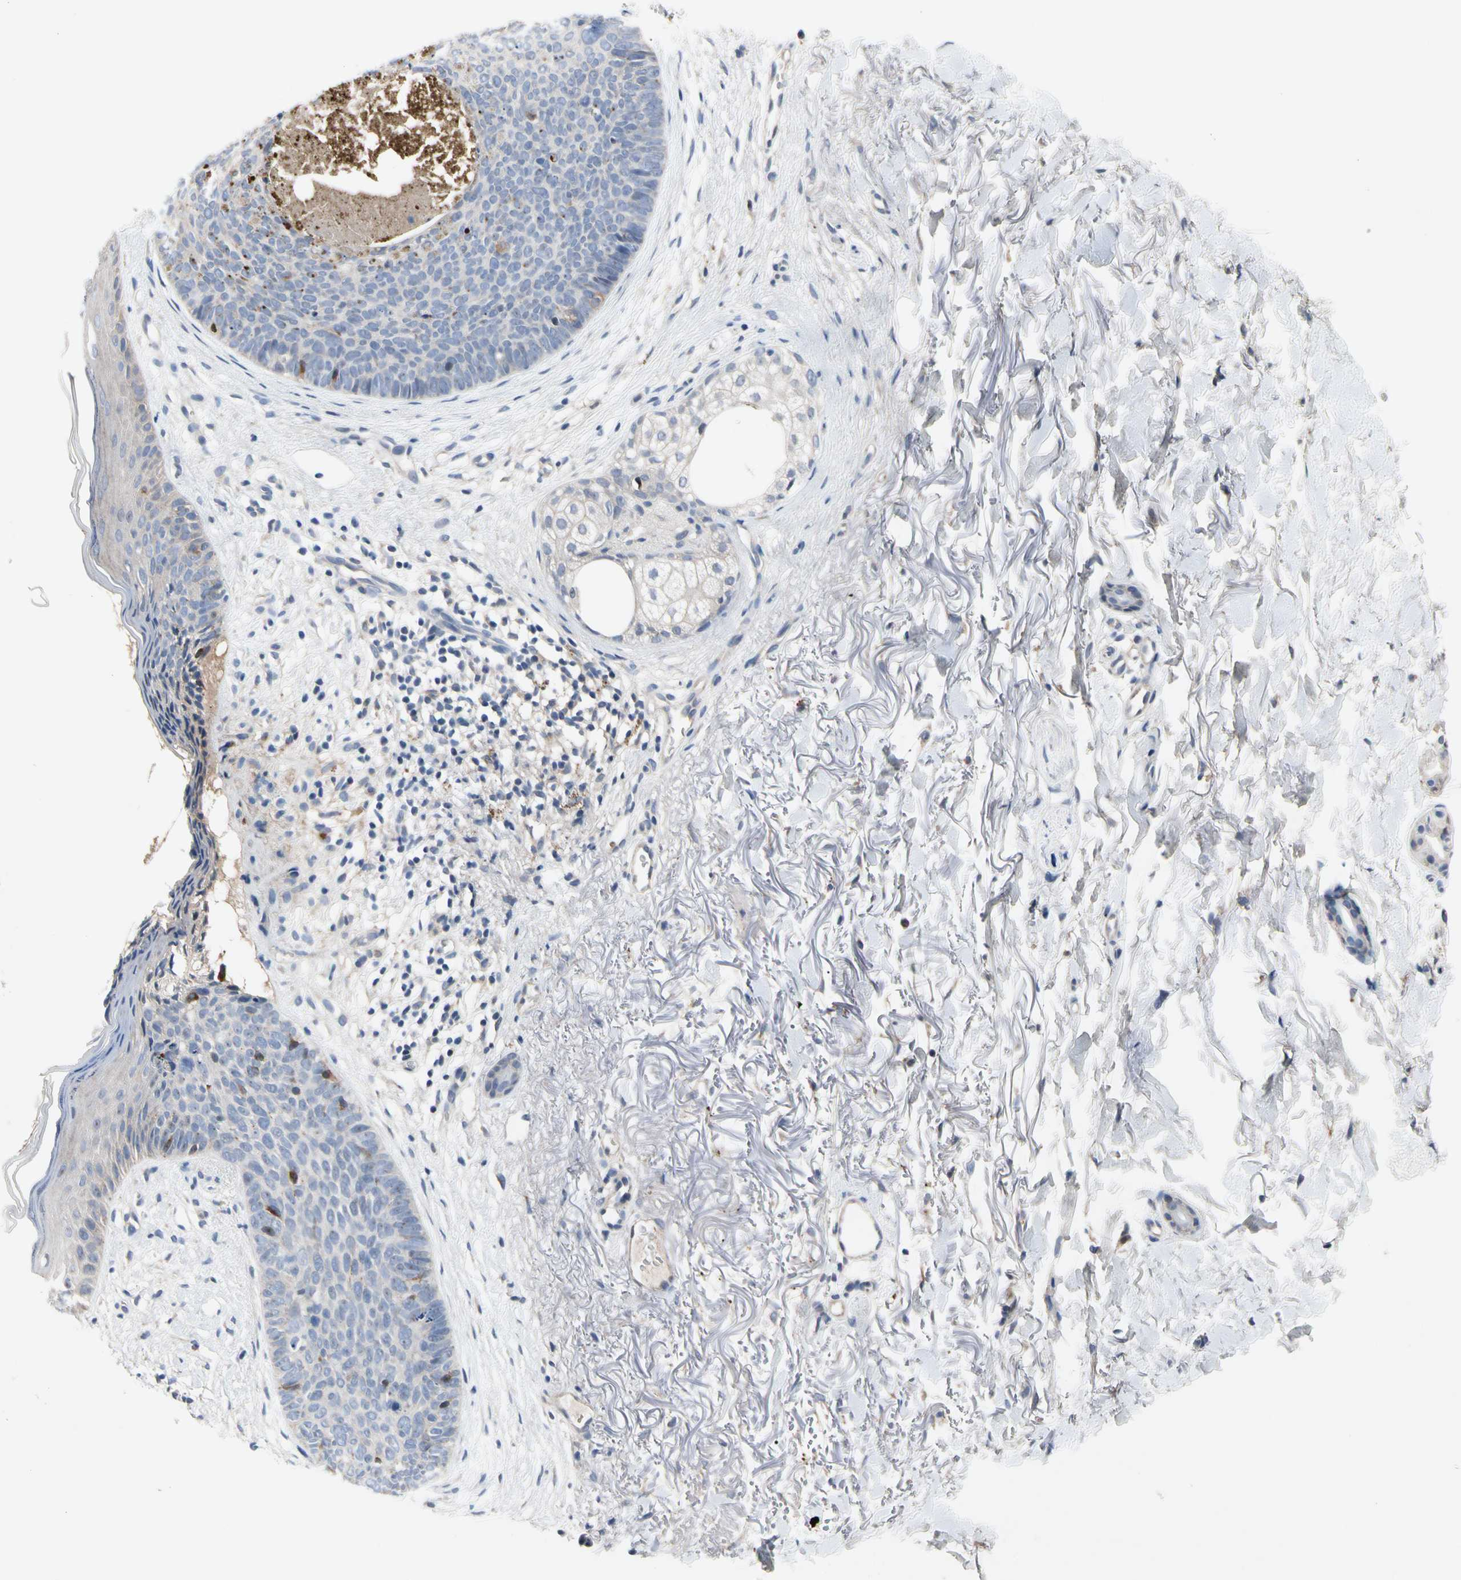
{"staining": {"intensity": "negative", "quantity": "none", "location": "none"}, "tissue": "skin cancer", "cell_type": "Tumor cells", "image_type": "cancer", "snomed": [{"axis": "morphology", "description": "Basal cell carcinoma"}, {"axis": "topography", "description": "Skin"}], "caption": "Human basal cell carcinoma (skin) stained for a protein using IHC reveals no positivity in tumor cells.", "gene": "GAS6", "patient": {"sex": "female", "age": 70}}